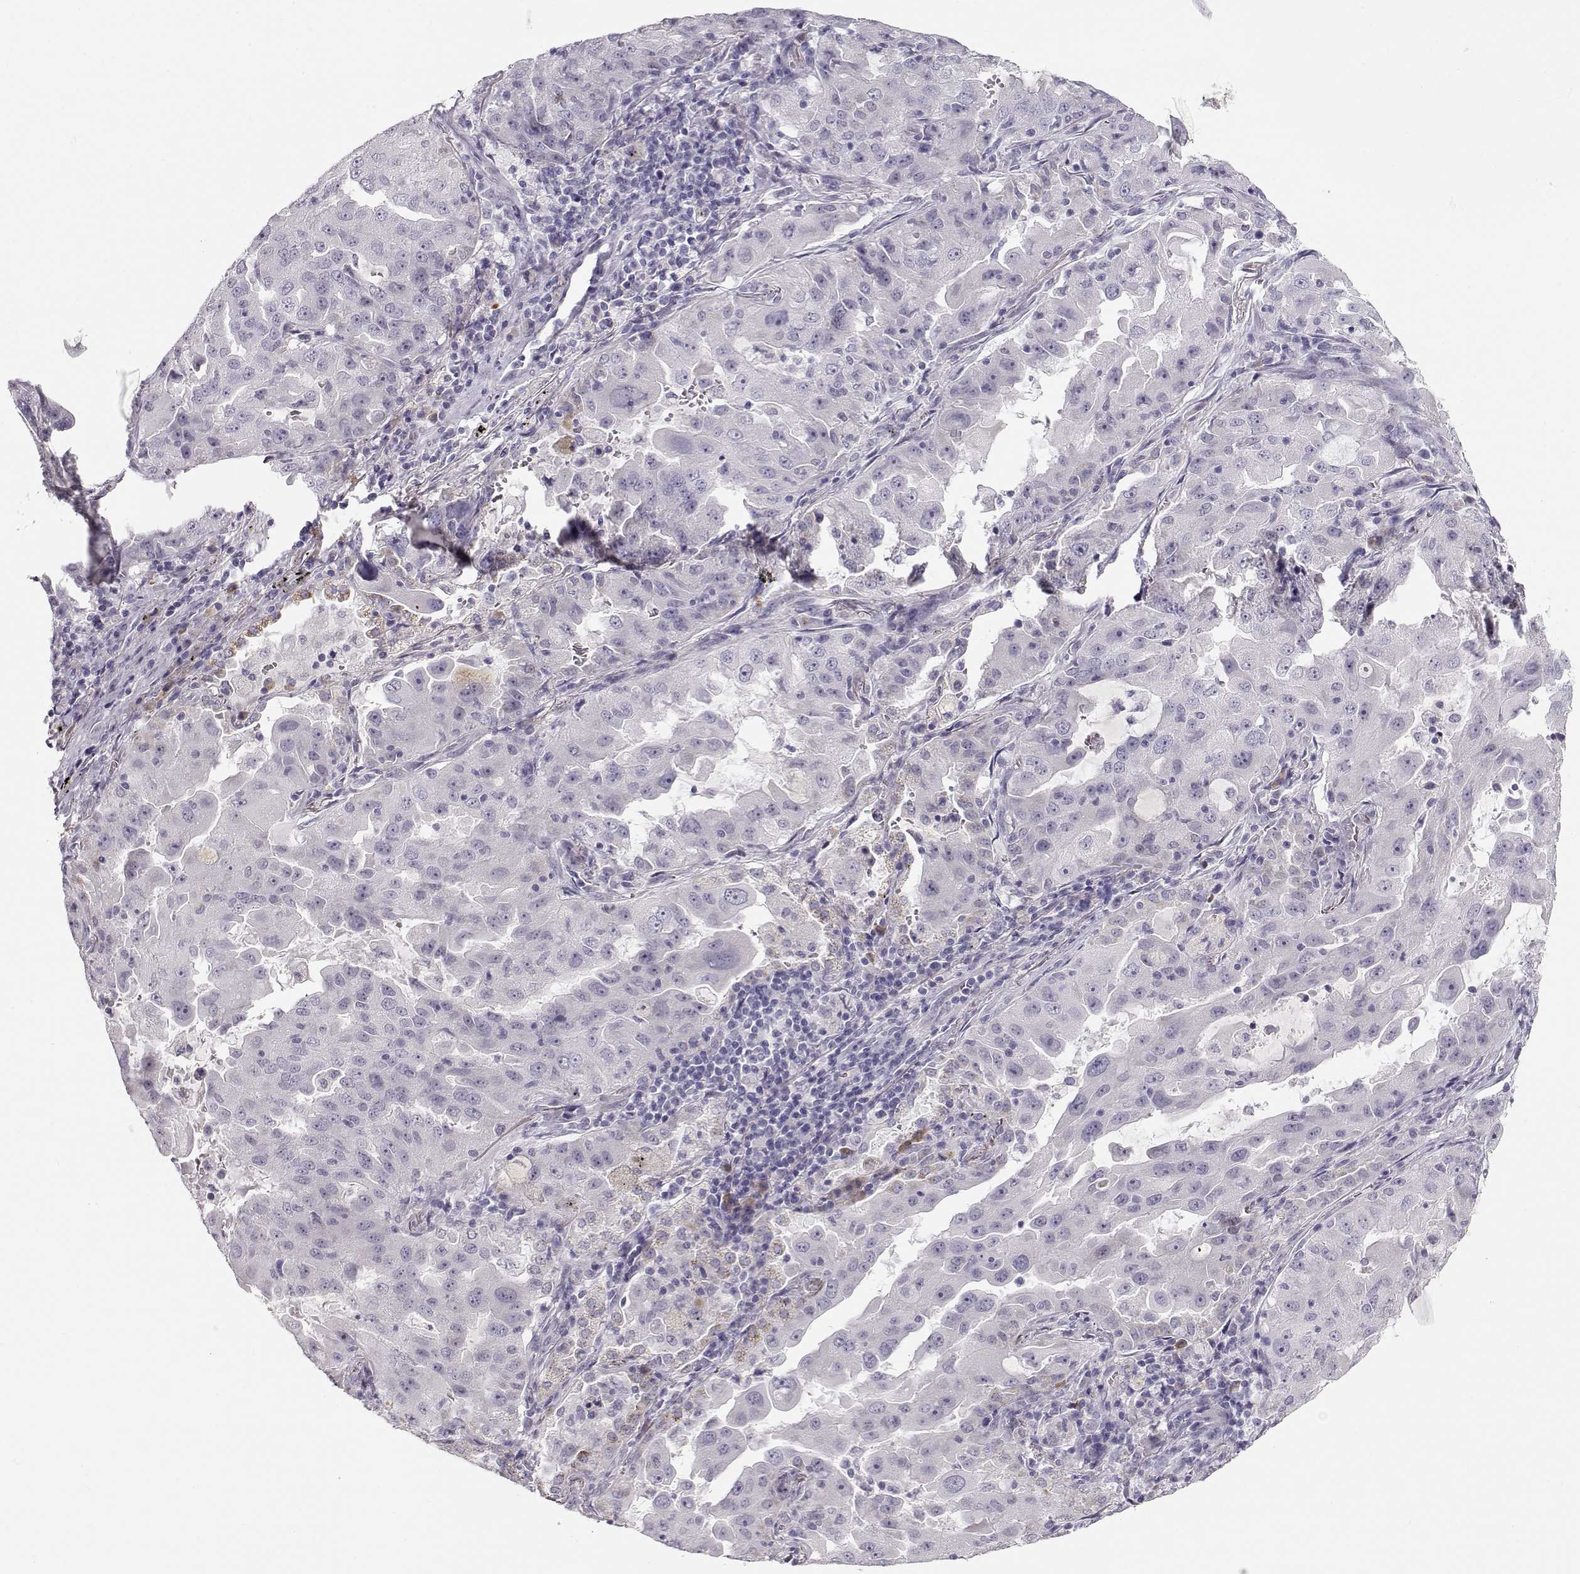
{"staining": {"intensity": "negative", "quantity": "none", "location": "none"}, "tissue": "lung cancer", "cell_type": "Tumor cells", "image_type": "cancer", "snomed": [{"axis": "morphology", "description": "Adenocarcinoma, NOS"}, {"axis": "topography", "description": "Lung"}], "caption": "The immunohistochemistry (IHC) histopathology image has no significant positivity in tumor cells of lung cancer (adenocarcinoma) tissue.", "gene": "TTC26", "patient": {"sex": "female", "age": 61}}